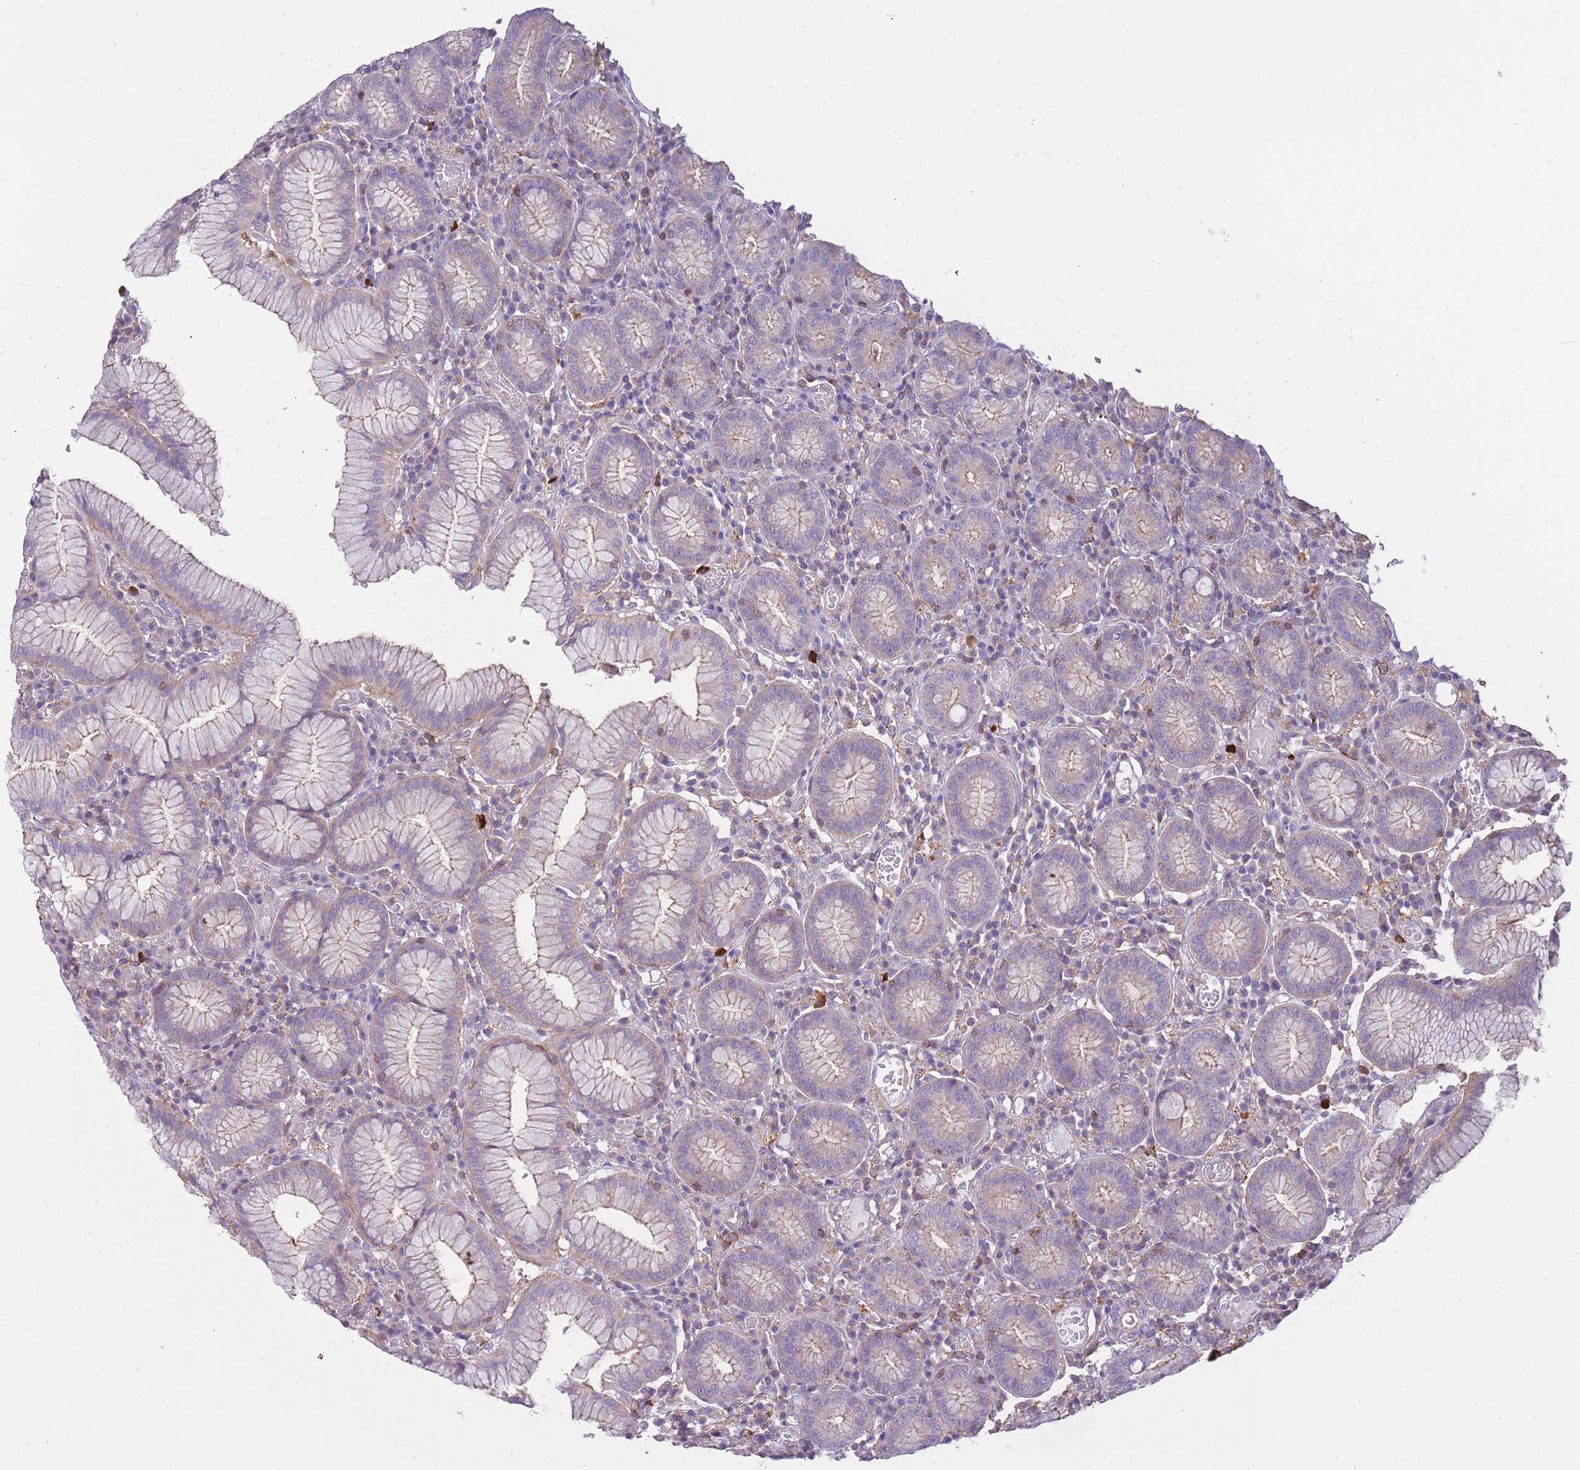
{"staining": {"intensity": "moderate", "quantity": "<25%", "location": "cytoplasmic/membranous"}, "tissue": "stomach", "cell_type": "Glandular cells", "image_type": "normal", "snomed": [{"axis": "morphology", "description": "Normal tissue, NOS"}, {"axis": "topography", "description": "Stomach"}], "caption": "Protein staining exhibits moderate cytoplasmic/membranous positivity in about <25% of glandular cells in normal stomach.", "gene": "PDHA1", "patient": {"sex": "male", "age": 55}}